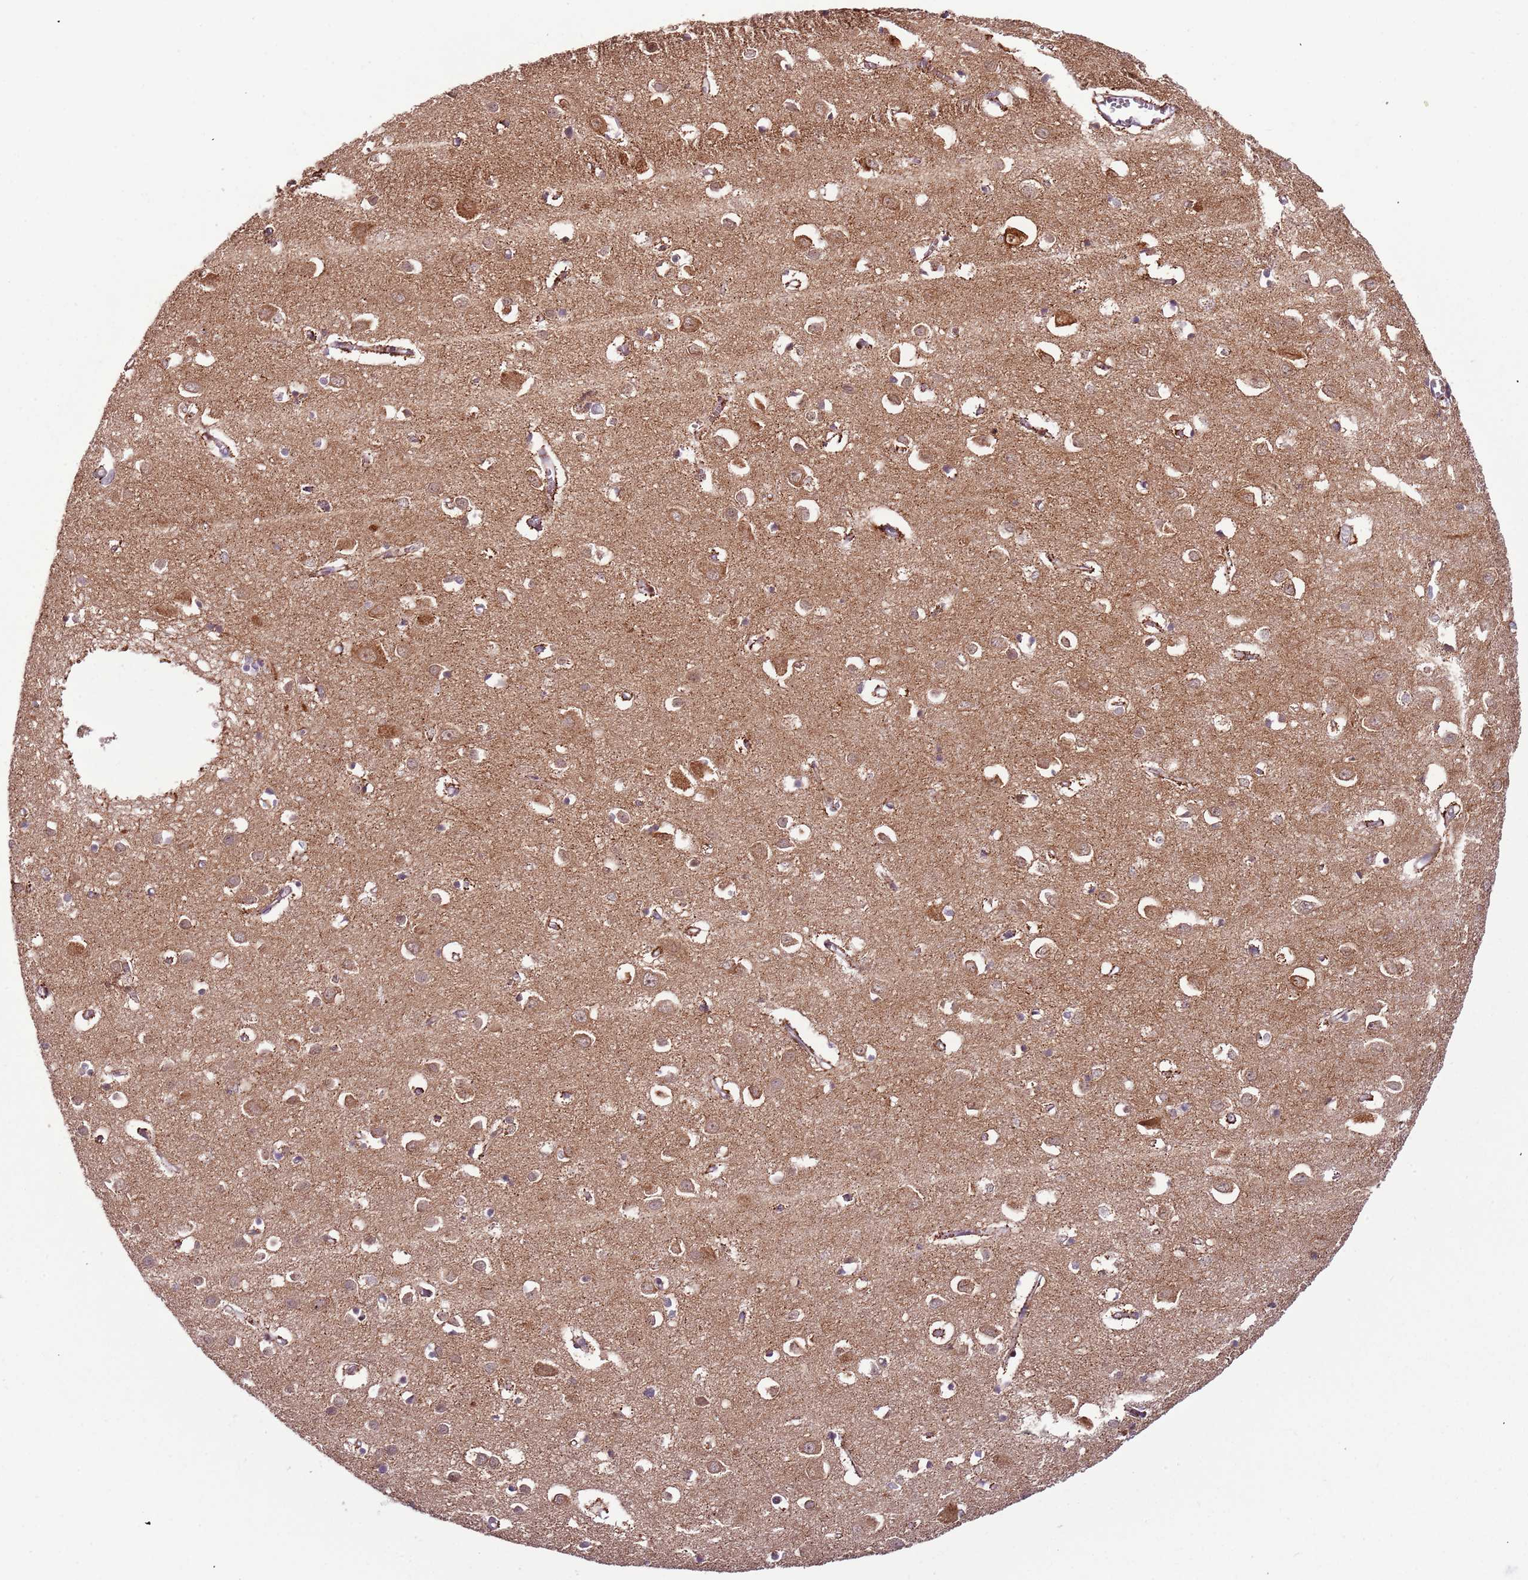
{"staining": {"intensity": "moderate", "quantity": ">75%", "location": "cytoplasmic/membranous"}, "tissue": "cerebral cortex", "cell_type": "Endothelial cells", "image_type": "normal", "snomed": [{"axis": "morphology", "description": "Normal tissue, NOS"}, {"axis": "topography", "description": "Cerebral cortex"}], "caption": "Endothelial cells exhibit moderate cytoplasmic/membranous expression in about >75% of cells in unremarkable cerebral cortex.", "gene": "ULK3", "patient": {"sex": "female", "age": 64}}